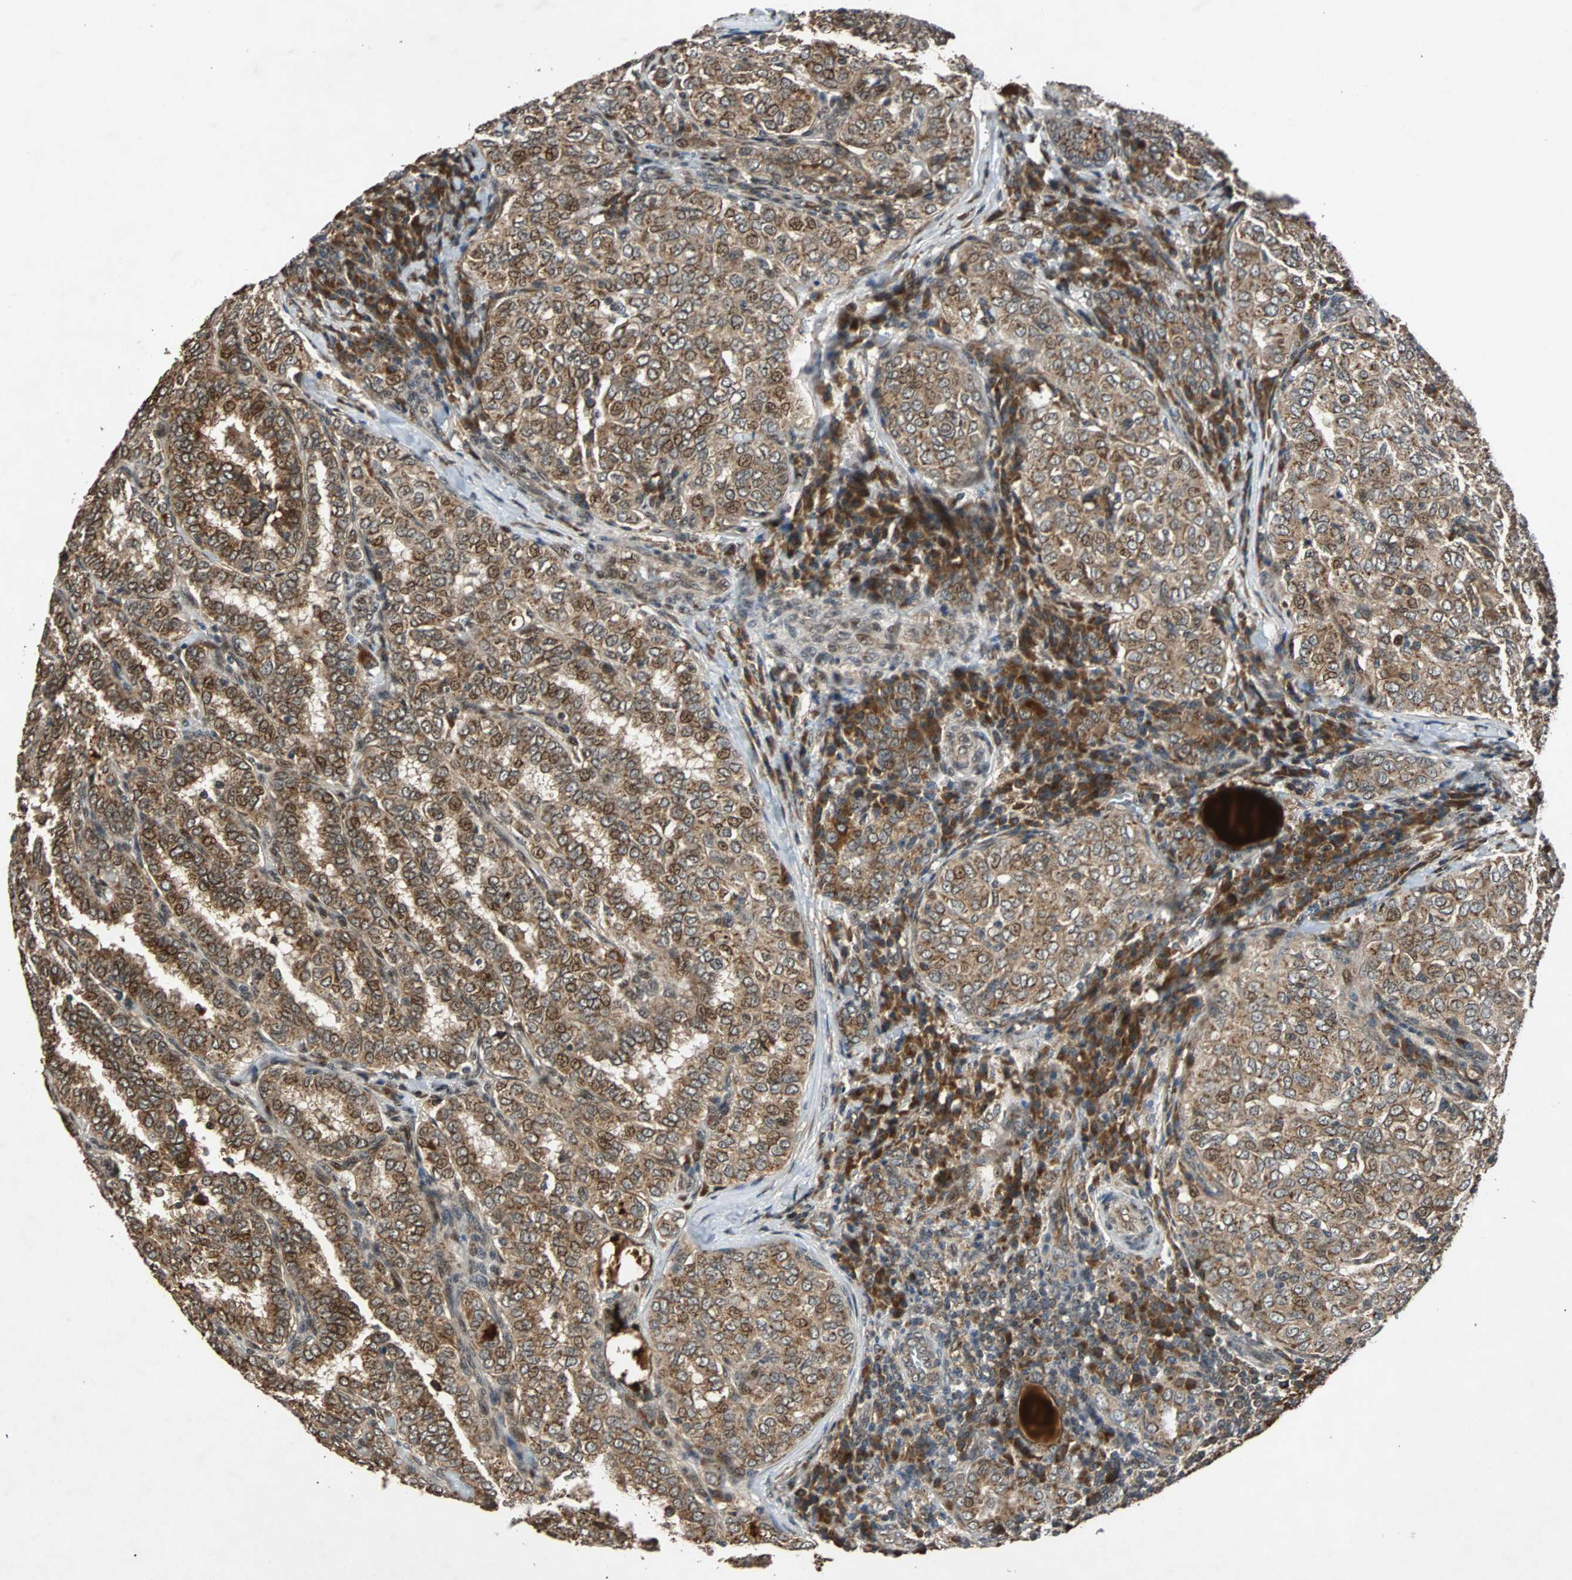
{"staining": {"intensity": "strong", "quantity": ">75%", "location": "cytoplasmic/membranous,nuclear"}, "tissue": "thyroid cancer", "cell_type": "Tumor cells", "image_type": "cancer", "snomed": [{"axis": "morphology", "description": "Papillary adenocarcinoma, NOS"}, {"axis": "topography", "description": "Thyroid gland"}], "caption": "High-magnification brightfield microscopy of thyroid cancer stained with DAB (3,3'-diaminobenzidine) (brown) and counterstained with hematoxylin (blue). tumor cells exhibit strong cytoplasmic/membranous and nuclear staining is seen in about>75% of cells.", "gene": "USP31", "patient": {"sex": "female", "age": 30}}